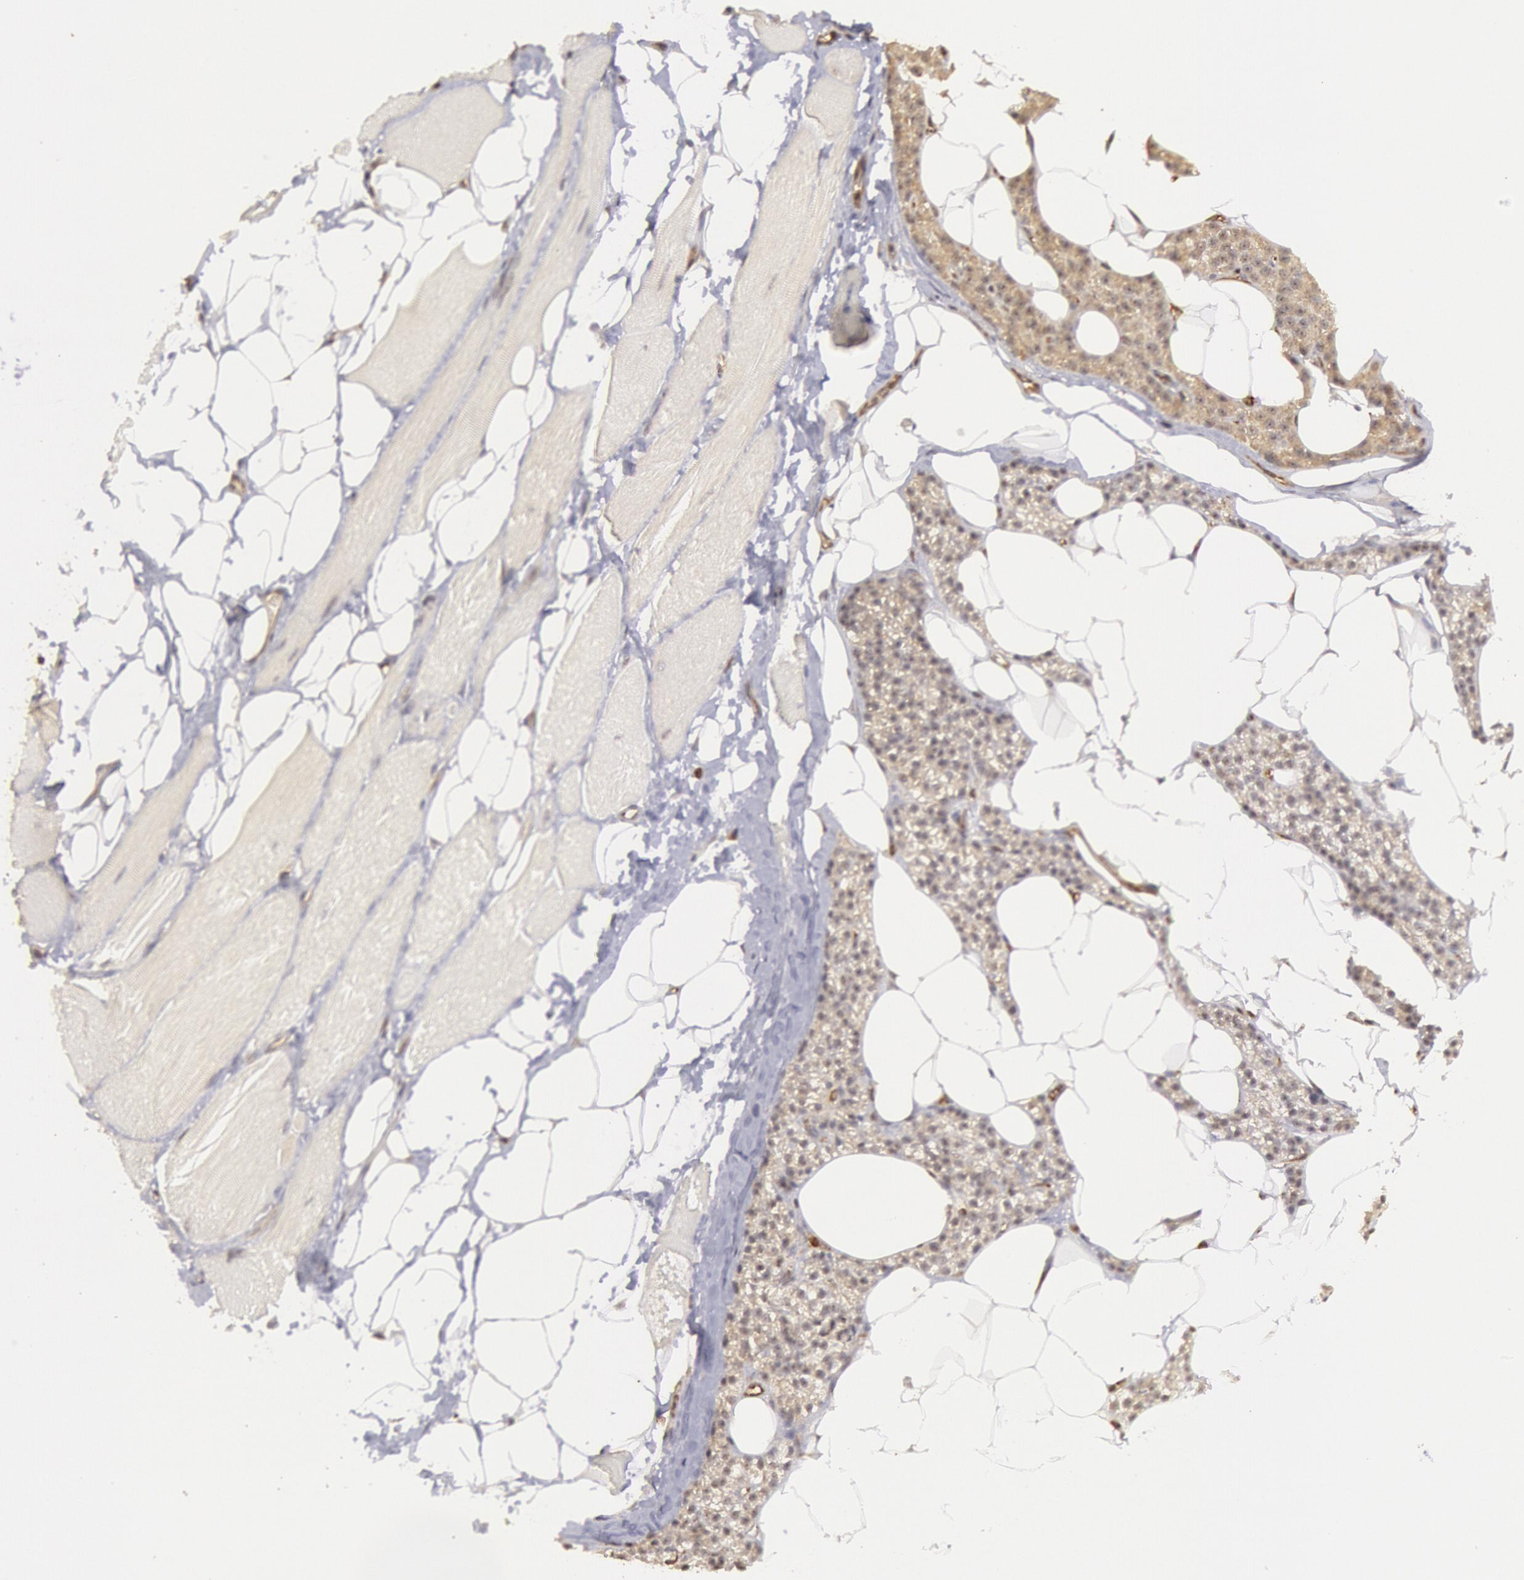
{"staining": {"intensity": "negative", "quantity": "none", "location": "none"}, "tissue": "skeletal muscle", "cell_type": "Myocytes", "image_type": "normal", "snomed": [{"axis": "morphology", "description": "Normal tissue, NOS"}, {"axis": "topography", "description": "Skeletal muscle"}, {"axis": "topography", "description": "Parathyroid gland"}], "caption": "IHC photomicrograph of benign skeletal muscle: human skeletal muscle stained with DAB demonstrates no significant protein positivity in myocytes. The staining is performed using DAB brown chromogen with nuclei counter-stained in using hematoxylin.", "gene": "ENSG00000250264", "patient": {"sex": "female", "age": 37}}